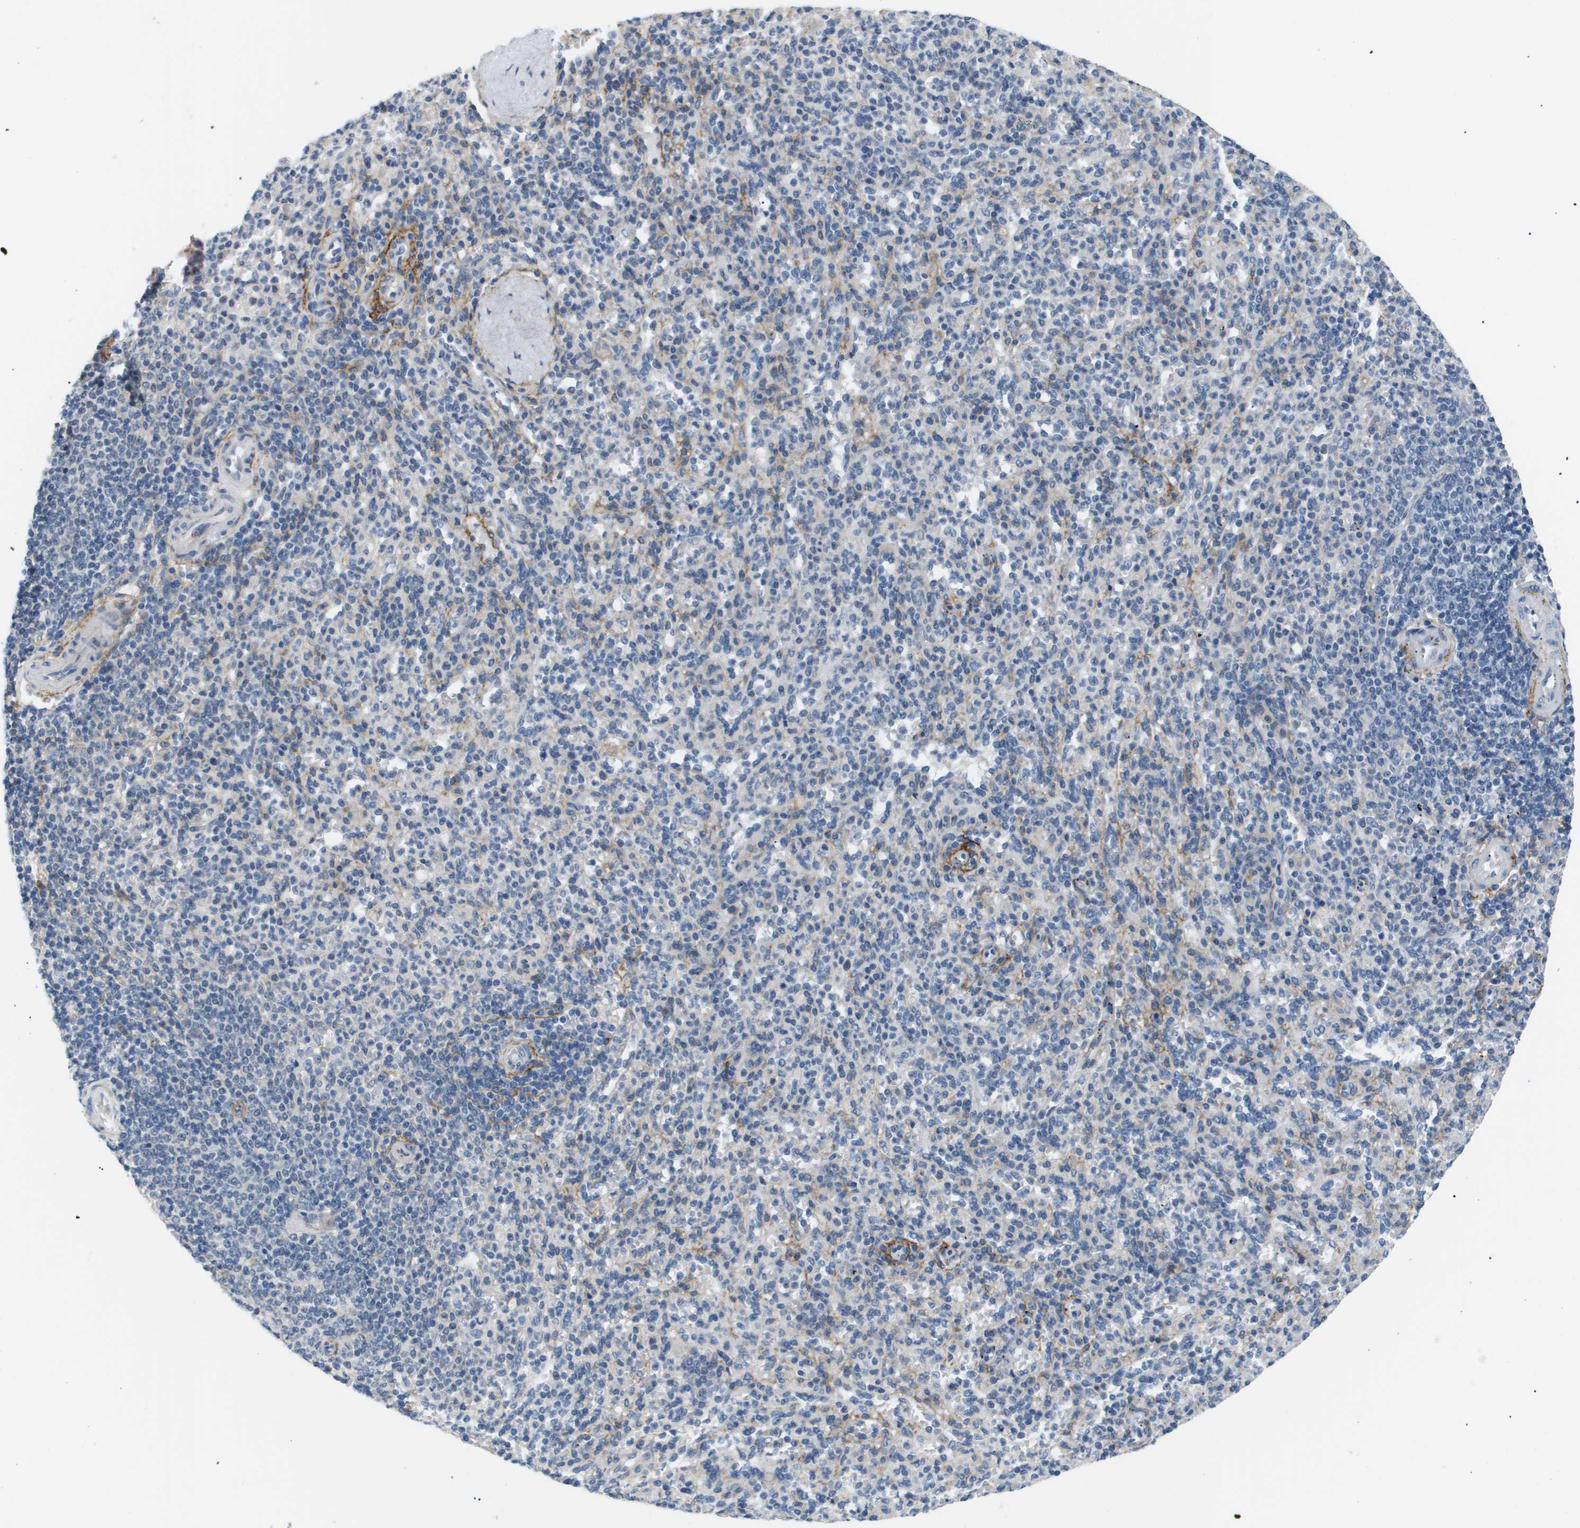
{"staining": {"intensity": "negative", "quantity": "none", "location": "none"}, "tissue": "spleen", "cell_type": "Cells in red pulp", "image_type": "normal", "snomed": [{"axis": "morphology", "description": "Normal tissue, NOS"}, {"axis": "topography", "description": "Spleen"}], "caption": "DAB (3,3'-diaminobenzidine) immunohistochemical staining of normal spleen shows no significant staining in cells in red pulp.", "gene": "OTUD5", "patient": {"sex": "male", "age": 36}}